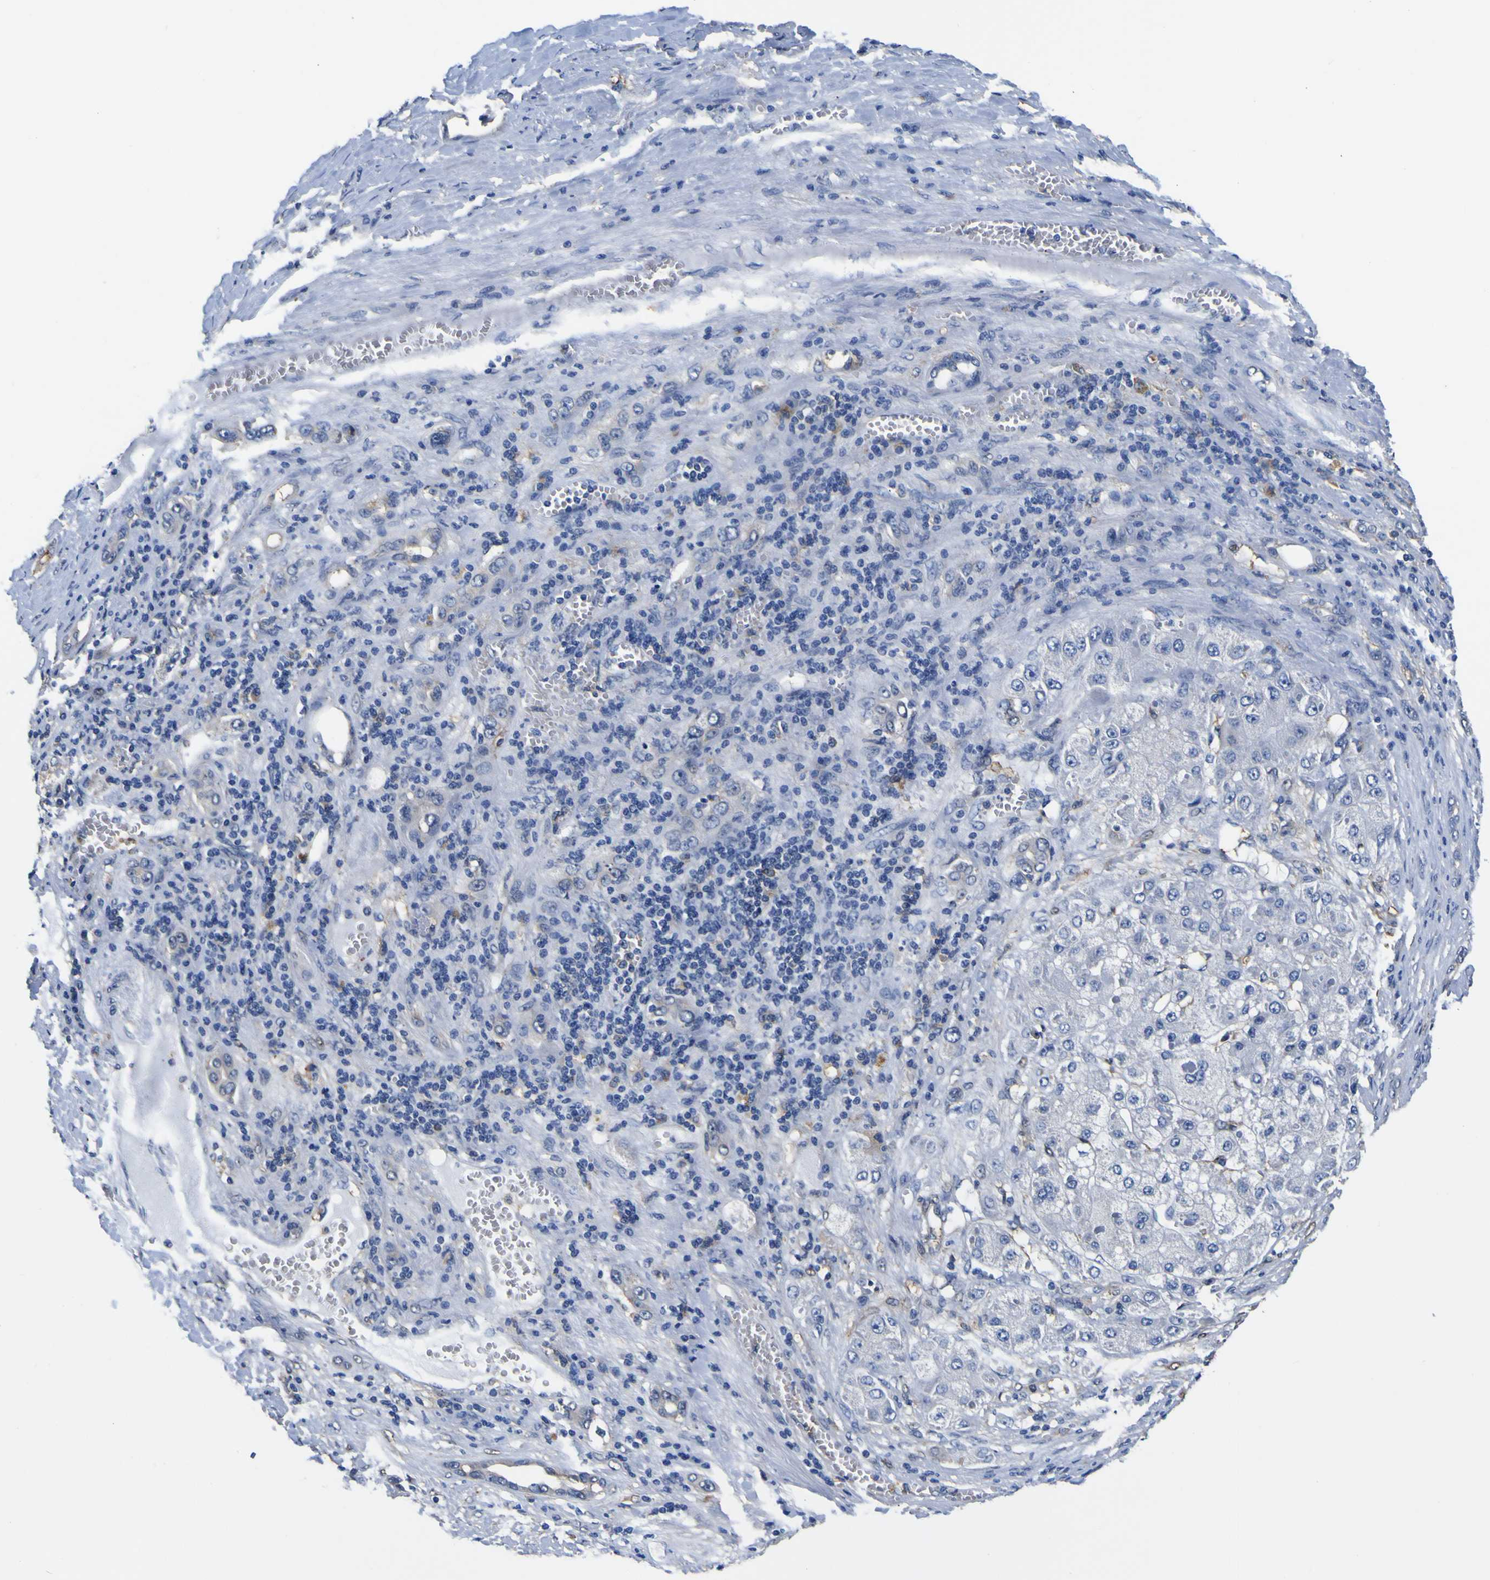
{"staining": {"intensity": "moderate", "quantity": "<25%", "location": "cytoplasmic/membranous"}, "tissue": "liver cancer", "cell_type": "Tumor cells", "image_type": "cancer", "snomed": [{"axis": "morphology", "description": "Carcinoma, Hepatocellular, NOS"}, {"axis": "topography", "description": "Liver"}], "caption": "Immunohistochemical staining of liver cancer shows low levels of moderate cytoplasmic/membranous protein positivity in about <25% of tumor cells.", "gene": "PXDN", "patient": {"sex": "female", "age": 73}}